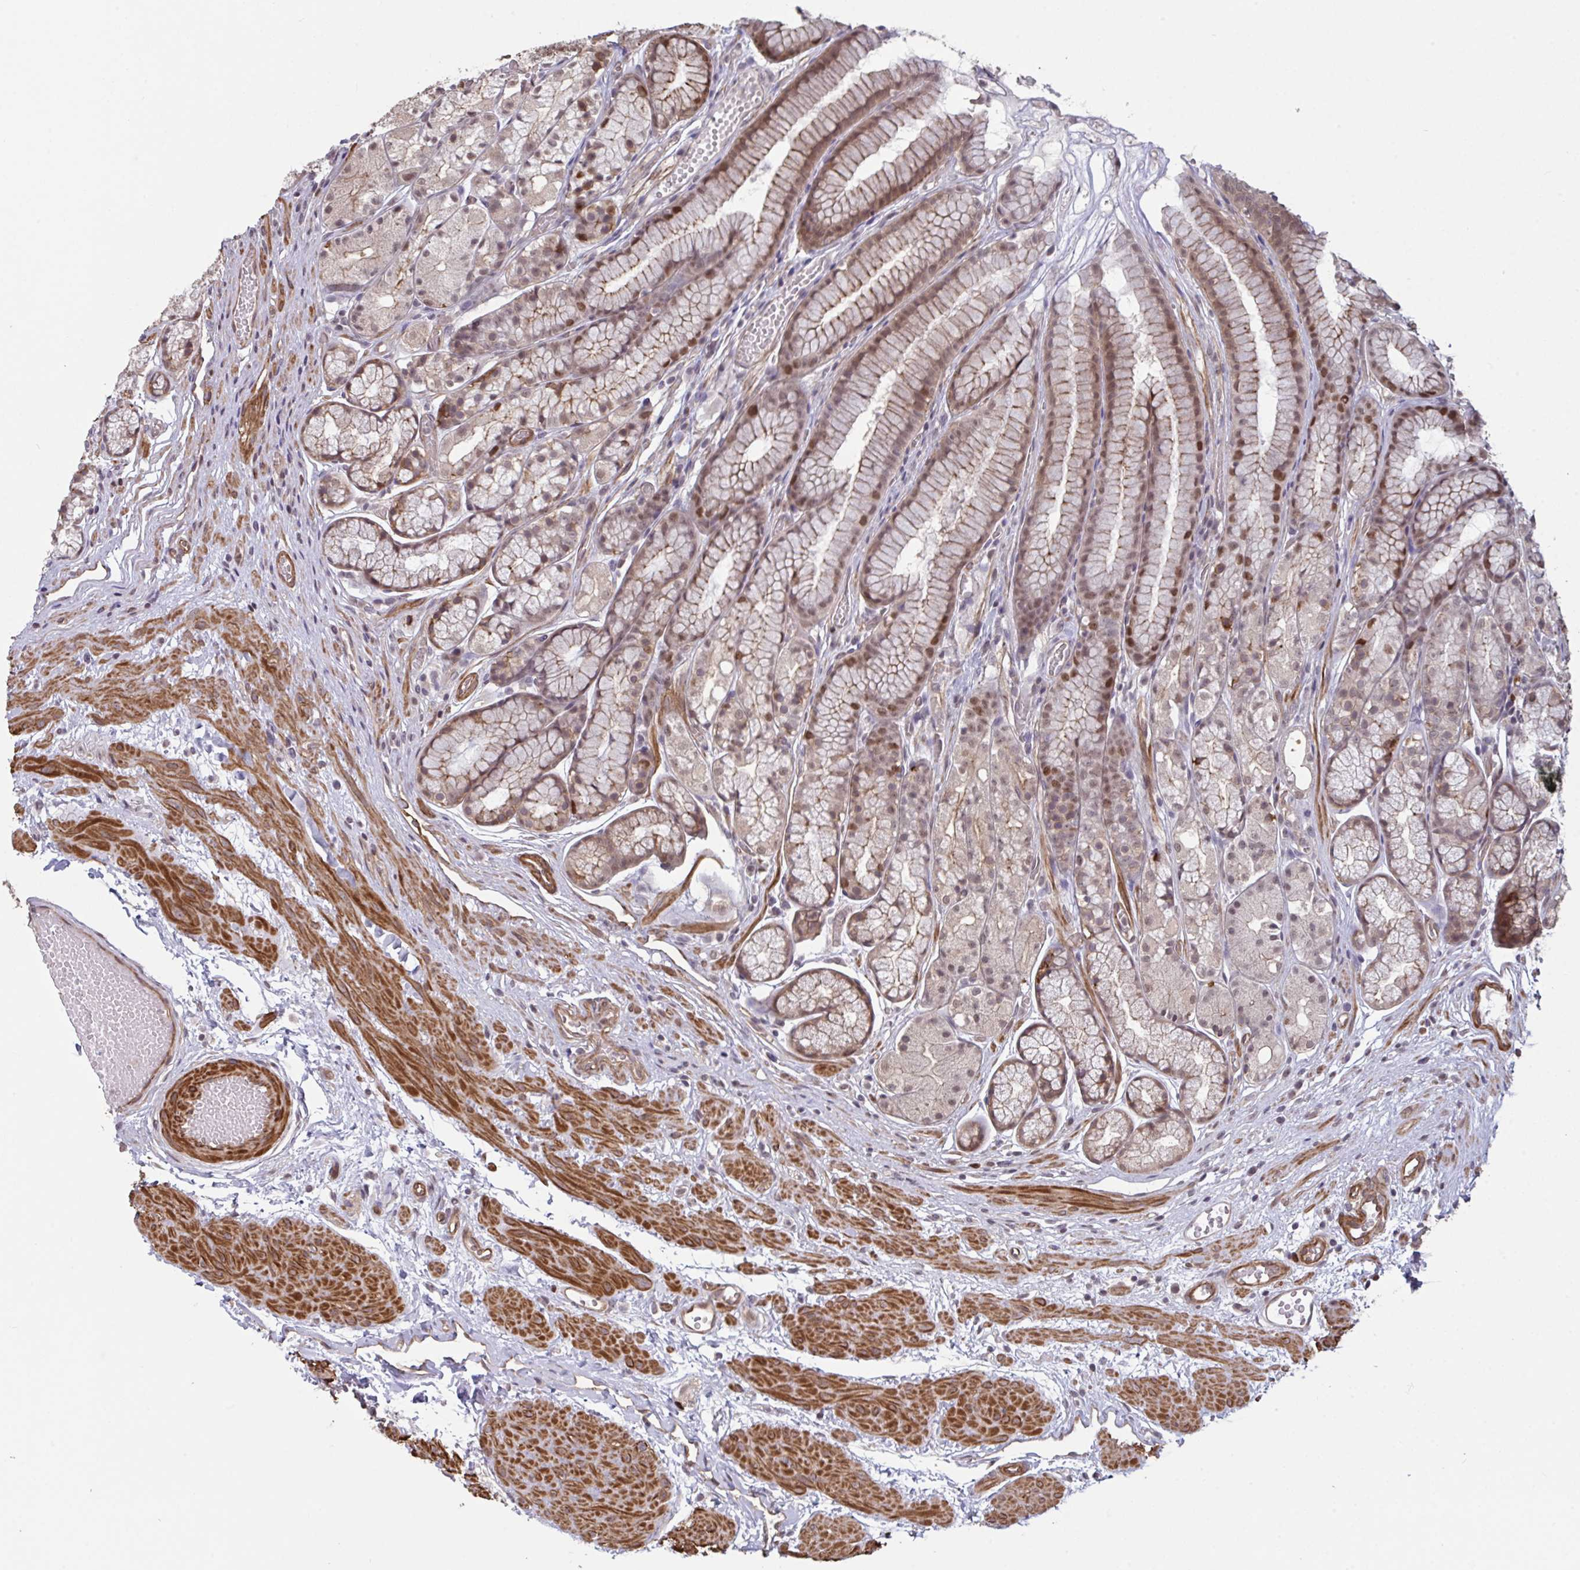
{"staining": {"intensity": "moderate", "quantity": "25%-75%", "location": "cytoplasmic/membranous,nuclear"}, "tissue": "stomach", "cell_type": "Glandular cells", "image_type": "normal", "snomed": [{"axis": "morphology", "description": "Normal tissue, NOS"}, {"axis": "topography", "description": "Smooth muscle"}, {"axis": "topography", "description": "Stomach"}], "caption": "Immunohistochemical staining of unremarkable human stomach shows 25%-75% levels of moderate cytoplasmic/membranous,nuclear protein staining in about 25%-75% of glandular cells.", "gene": "IPO5", "patient": {"sex": "male", "age": 70}}